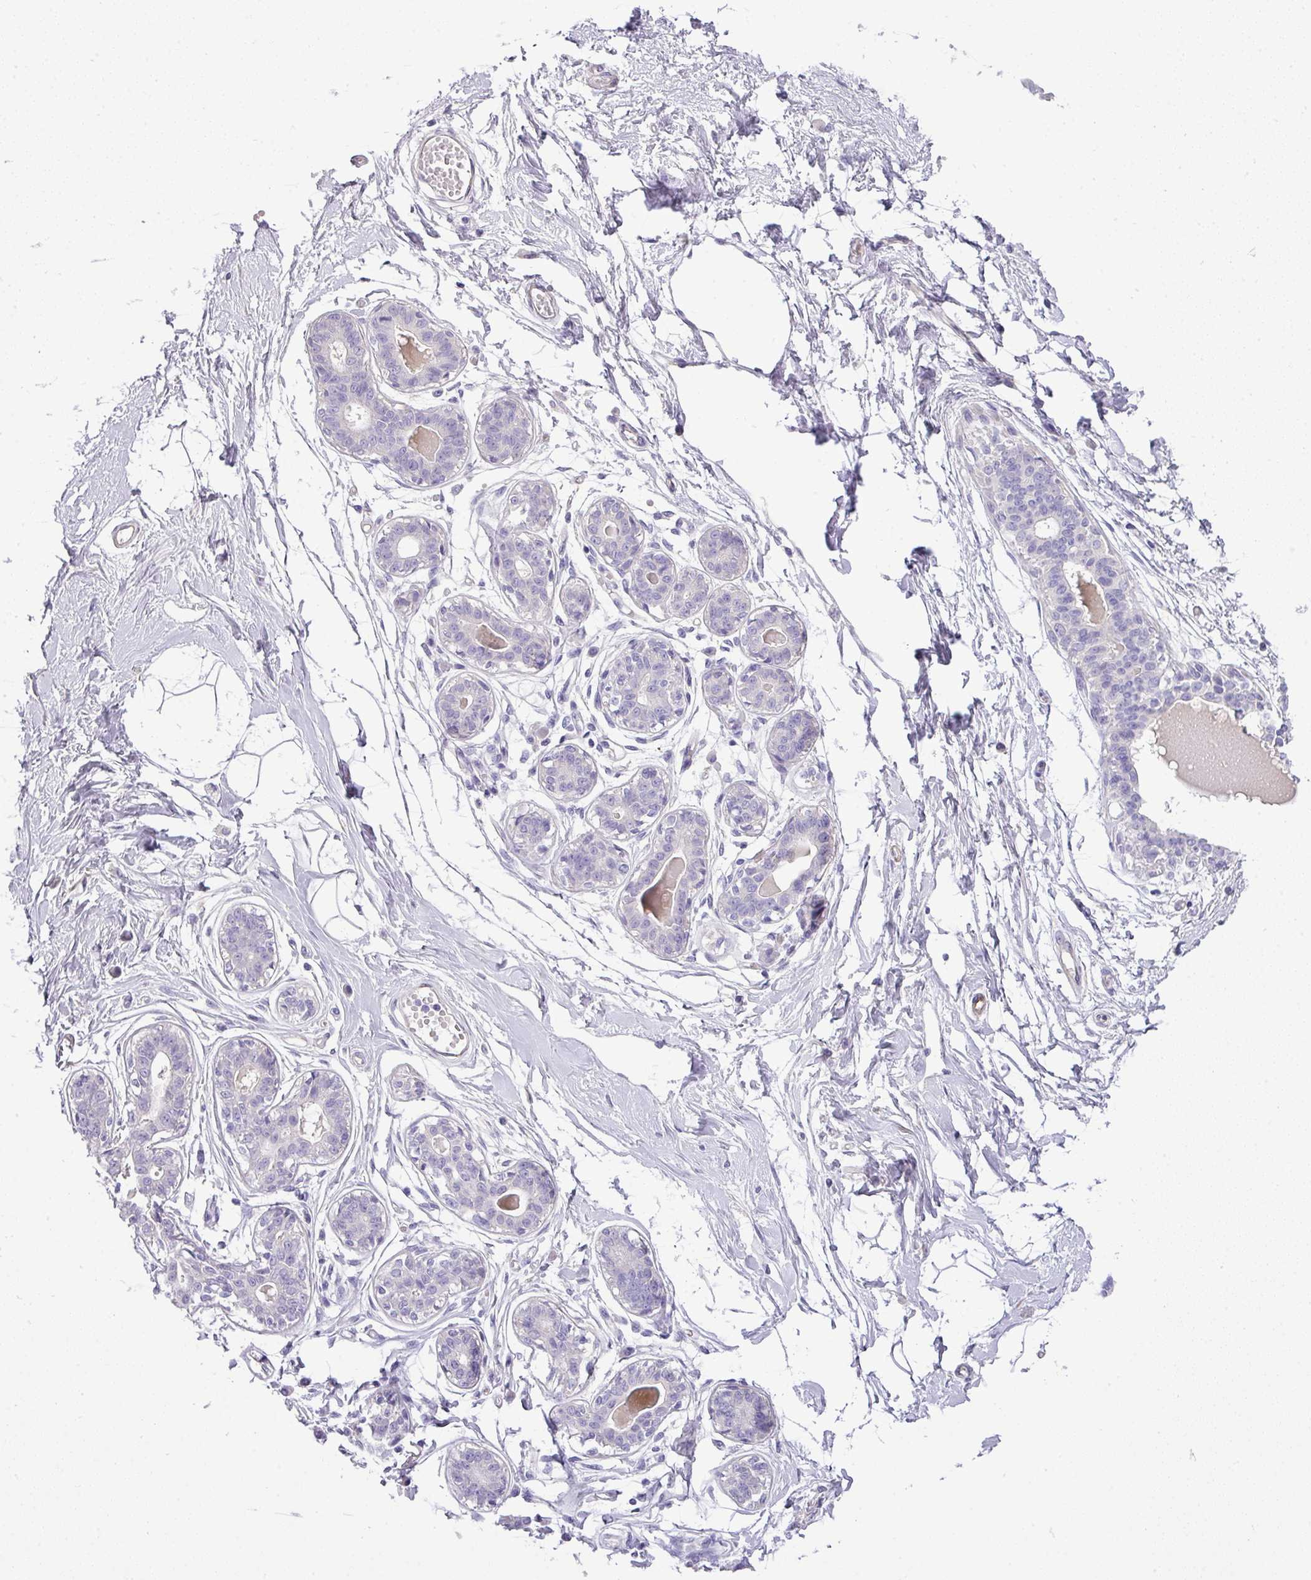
{"staining": {"intensity": "negative", "quantity": "none", "location": "none"}, "tissue": "breast", "cell_type": "Adipocytes", "image_type": "normal", "snomed": [{"axis": "morphology", "description": "Normal tissue, NOS"}, {"axis": "topography", "description": "Breast"}], "caption": "High power microscopy histopathology image of an IHC image of unremarkable breast, revealing no significant expression in adipocytes.", "gene": "ENSG00000273748", "patient": {"sex": "female", "age": 45}}